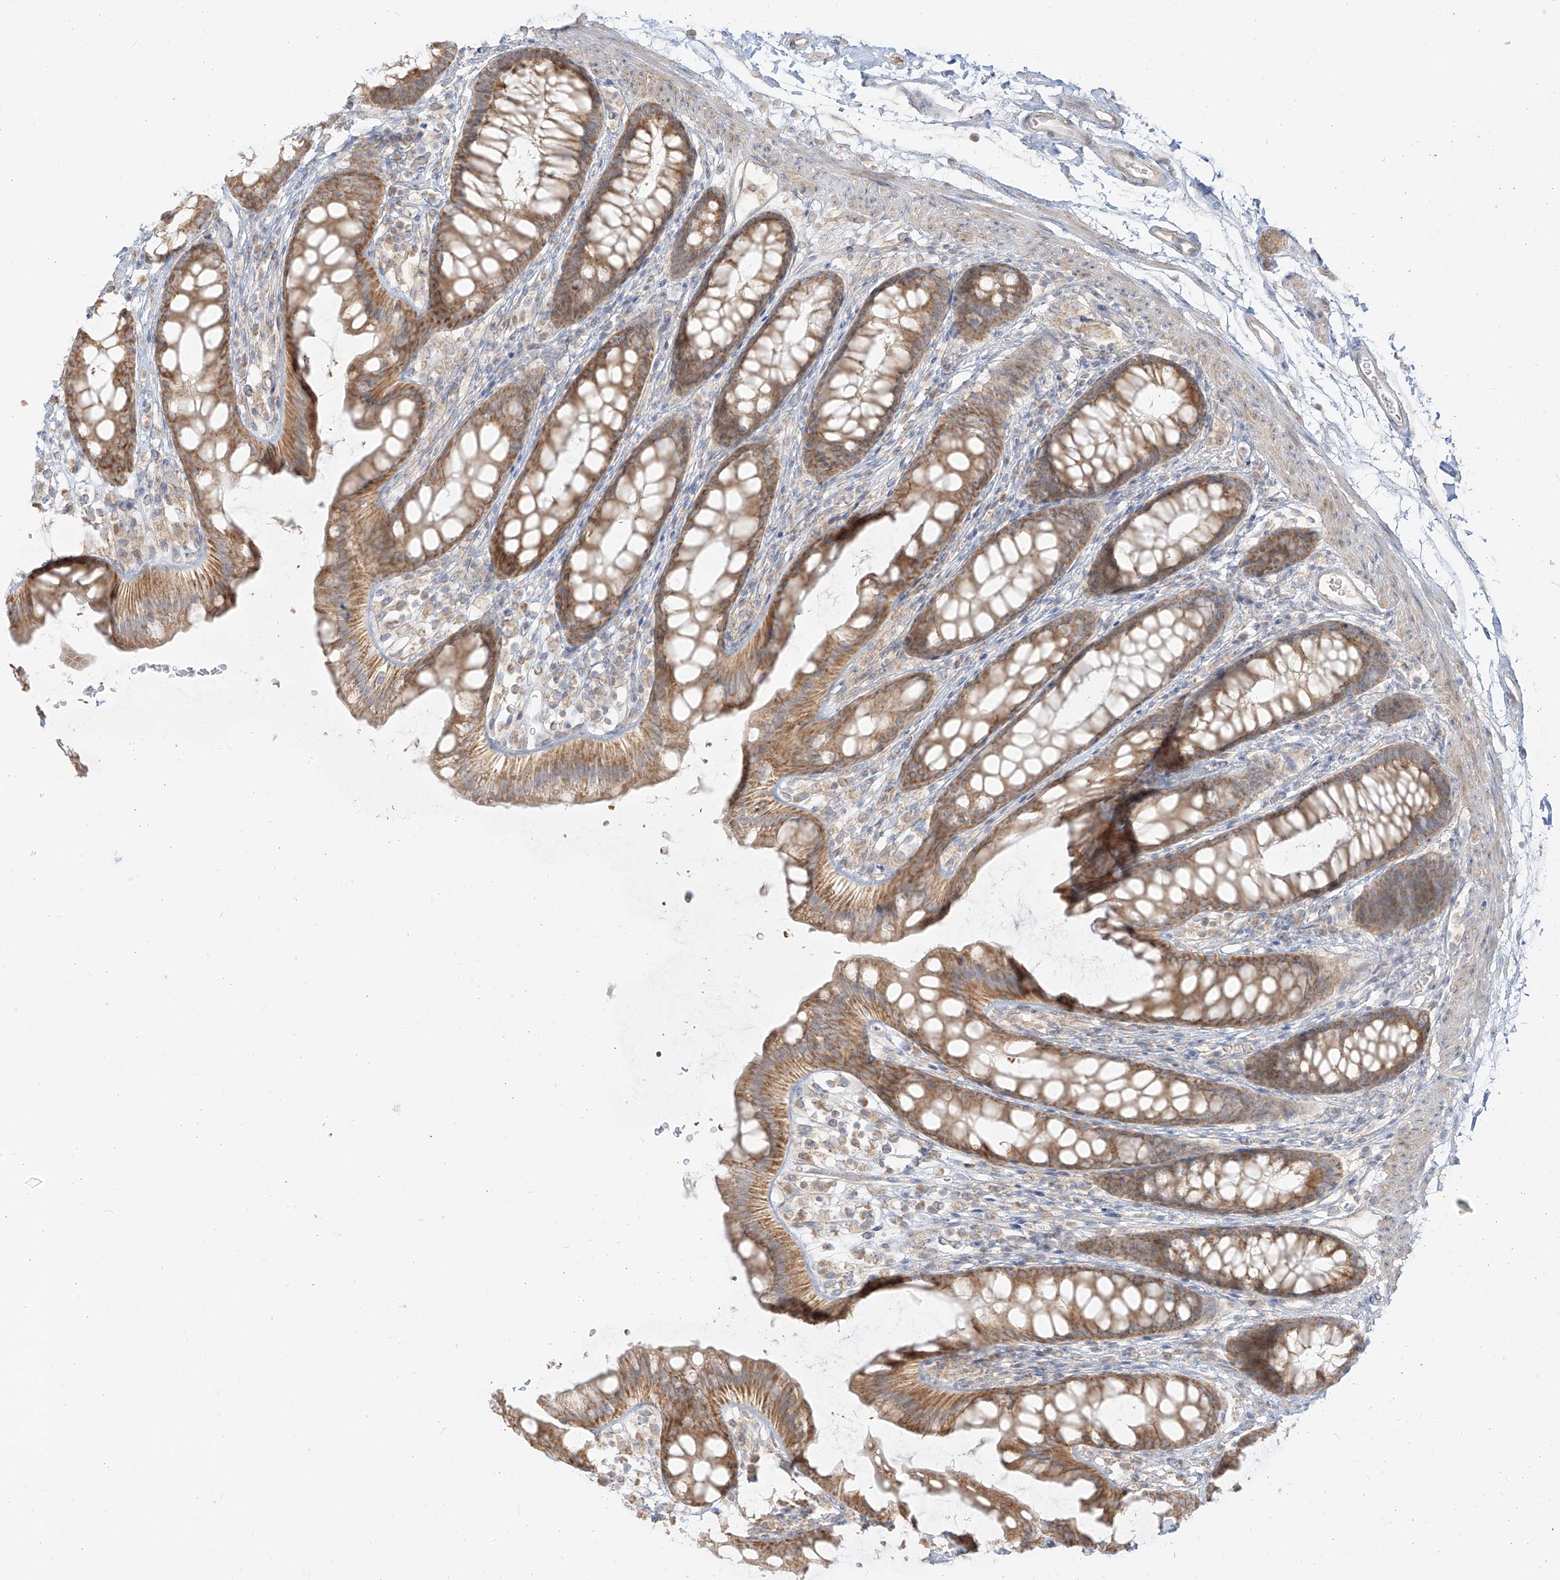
{"staining": {"intensity": "moderate", "quantity": ">75%", "location": "cytoplasmic/membranous"}, "tissue": "rectum", "cell_type": "Glandular cells", "image_type": "normal", "snomed": [{"axis": "morphology", "description": "Normal tissue, NOS"}, {"axis": "topography", "description": "Rectum"}], "caption": "Immunohistochemistry (DAB) staining of benign rectum shows moderate cytoplasmic/membranous protein staining in about >75% of glandular cells. The staining is performed using DAB (3,3'-diaminobenzidine) brown chromogen to label protein expression. The nuclei are counter-stained blue using hematoxylin.", "gene": "ZIM3", "patient": {"sex": "female", "age": 65}}